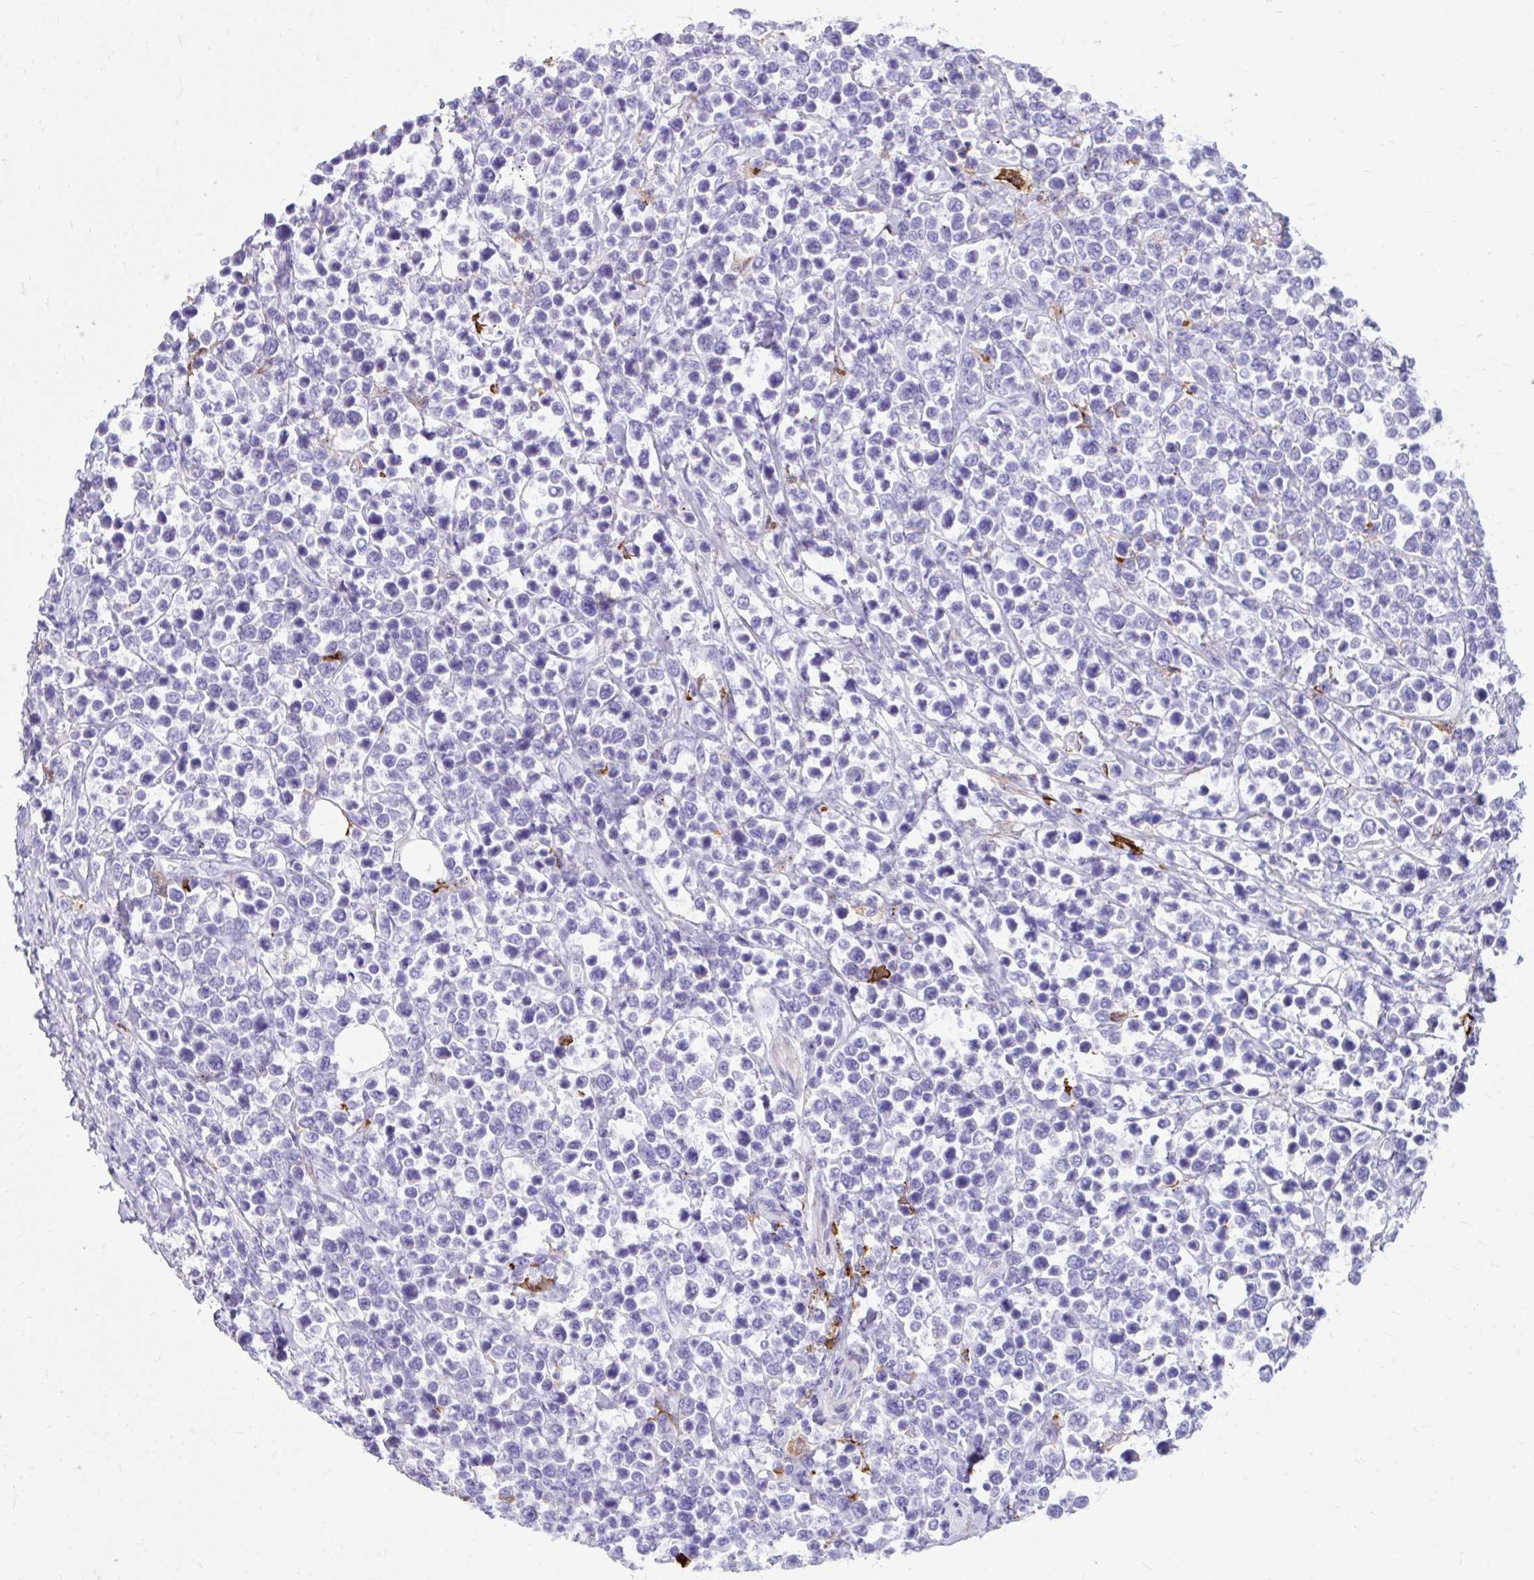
{"staining": {"intensity": "negative", "quantity": "none", "location": "none"}, "tissue": "lymphoma", "cell_type": "Tumor cells", "image_type": "cancer", "snomed": [{"axis": "morphology", "description": "Malignant lymphoma, non-Hodgkin's type, High grade"}, {"axis": "topography", "description": "Soft tissue"}], "caption": "Protein analysis of lymphoma displays no significant expression in tumor cells. (Brightfield microscopy of DAB immunohistochemistry at high magnification).", "gene": "TLR7", "patient": {"sex": "female", "age": 56}}